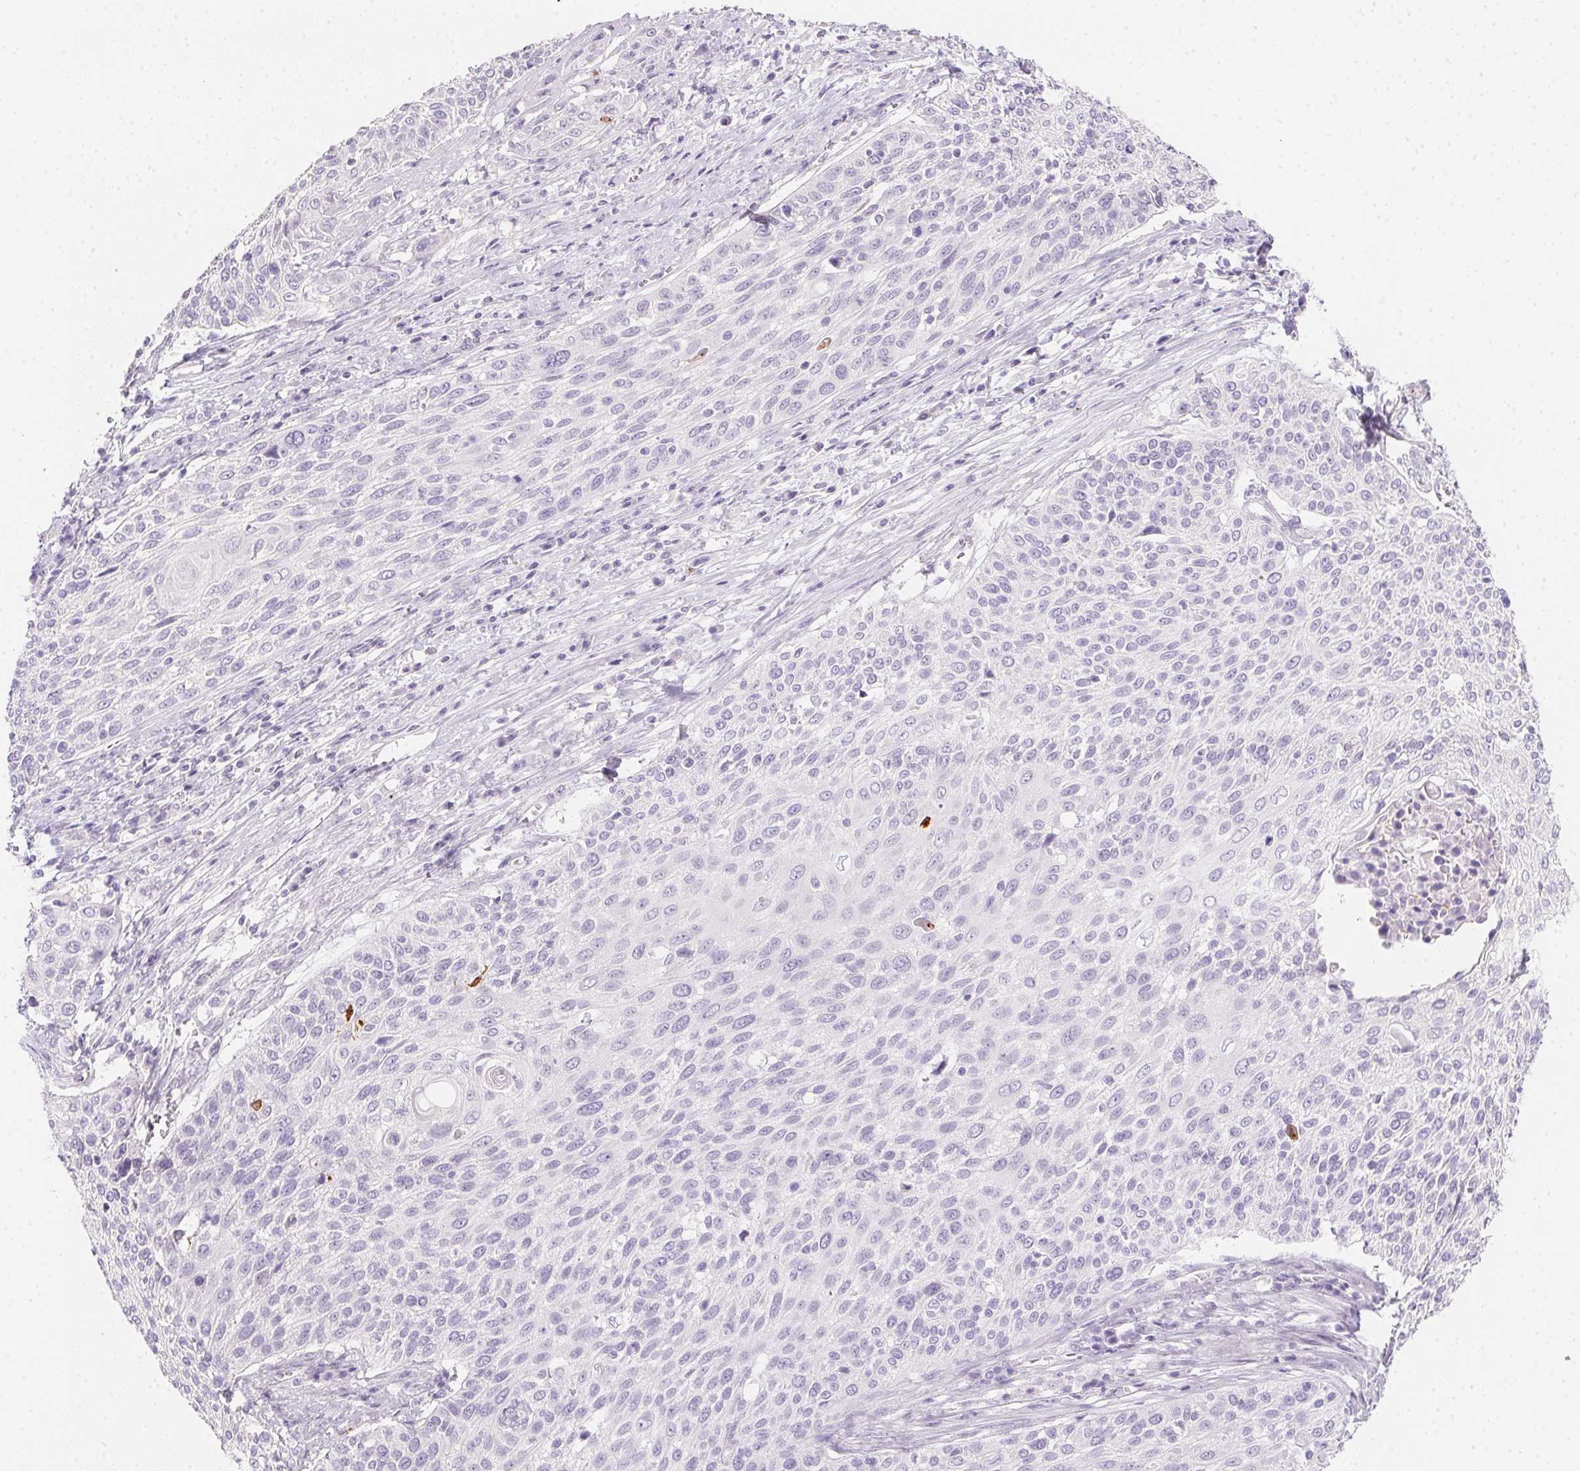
{"staining": {"intensity": "negative", "quantity": "none", "location": "none"}, "tissue": "cervical cancer", "cell_type": "Tumor cells", "image_type": "cancer", "snomed": [{"axis": "morphology", "description": "Squamous cell carcinoma, NOS"}, {"axis": "topography", "description": "Cervix"}], "caption": "IHC photomicrograph of neoplastic tissue: human cervical cancer stained with DAB exhibits no significant protein positivity in tumor cells. (DAB IHC with hematoxylin counter stain).", "gene": "MYL4", "patient": {"sex": "female", "age": 31}}